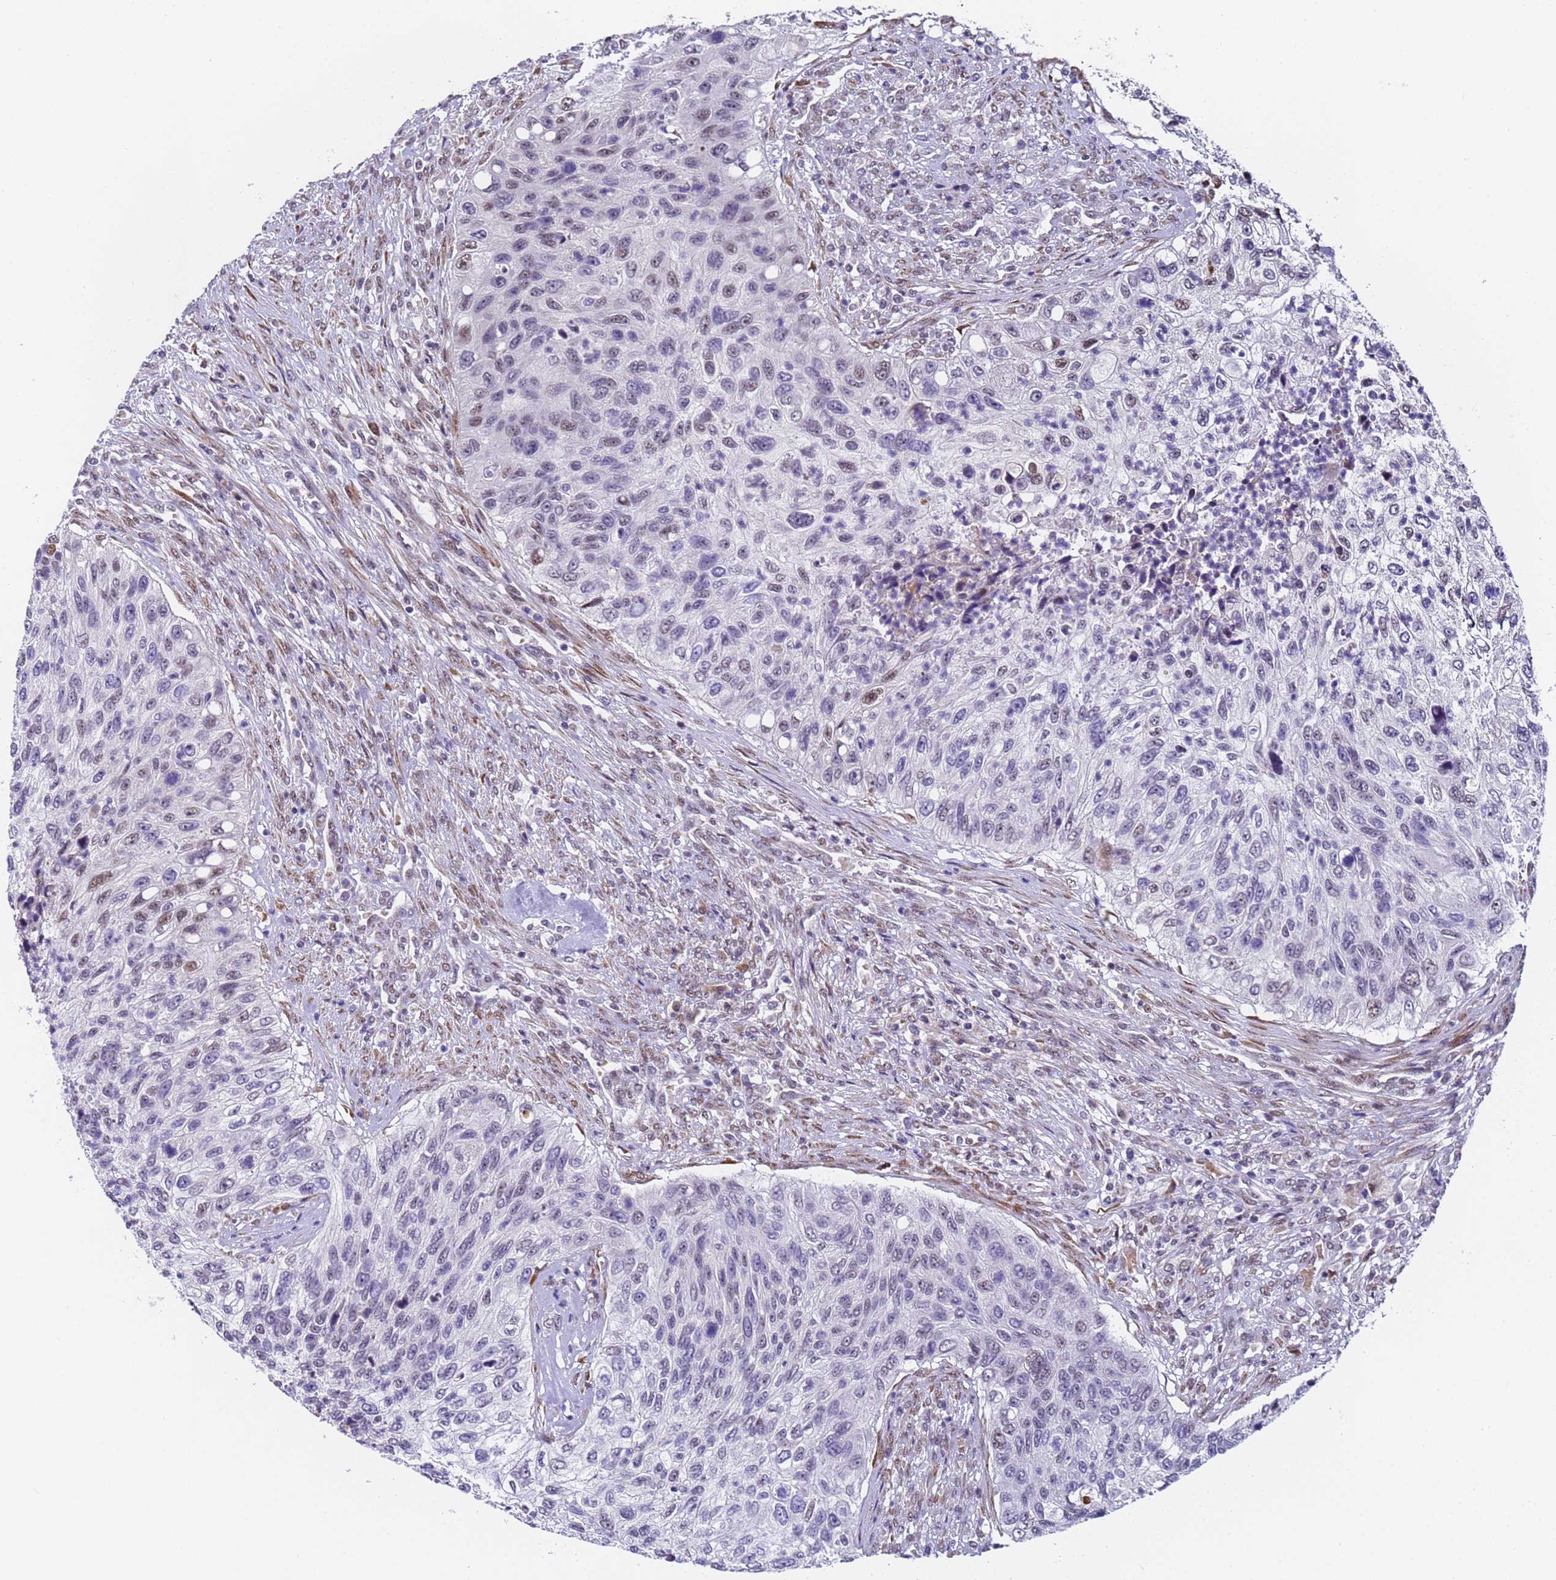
{"staining": {"intensity": "weak", "quantity": "<25%", "location": "nuclear"}, "tissue": "urothelial cancer", "cell_type": "Tumor cells", "image_type": "cancer", "snomed": [{"axis": "morphology", "description": "Urothelial carcinoma, High grade"}, {"axis": "topography", "description": "Urinary bladder"}], "caption": "Immunohistochemistry photomicrograph of neoplastic tissue: human urothelial carcinoma (high-grade) stained with DAB (3,3'-diaminobenzidine) exhibits no significant protein positivity in tumor cells. (DAB (3,3'-diaminobenzidine) IHC, high magnification).", "gene": "FNBP4", "patient": {"sex": "female", "age": 60}}